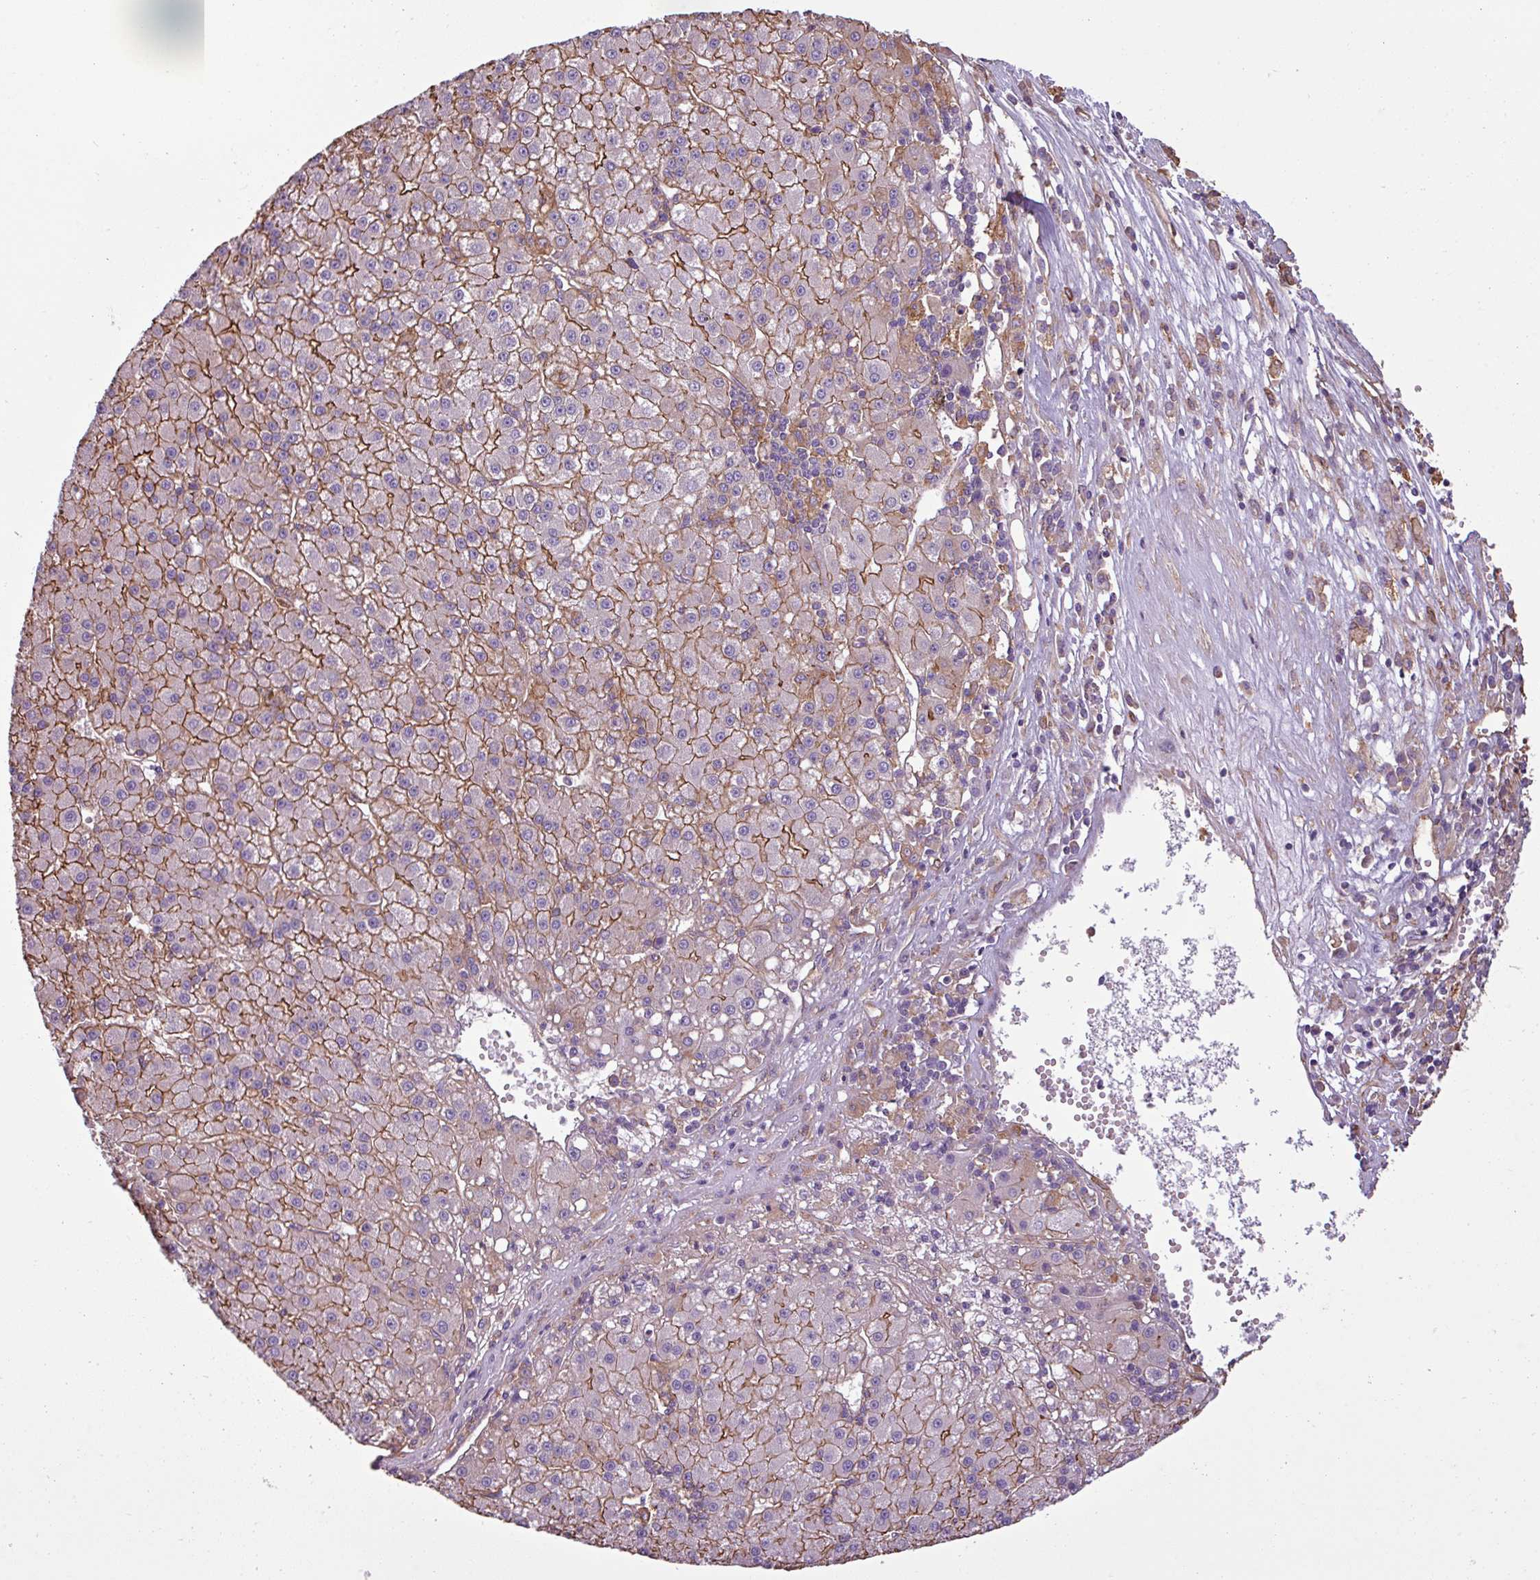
{"staining": {"intensity": "moderate", "quantity": "25%-75%", "location": "cytoplasmic/membranous"}, "tissue": "liver cancer", "cell_type": "Tumor cells", "image_type": "cancer", "snomed": [{"axis": "morphology", "description": "Carcinoma, Hepatocellular, NOS"}, {"axis": "topography", "description": "Liver"}], "caption": "Tumor cells display medium levels of moderate cytoplasmic/membranous expression in about 25%-75% of cells in liver hepatocellular carcinoma.", "gene": "PACSIN2", "patient": {"sex": "male", "age": 76}}